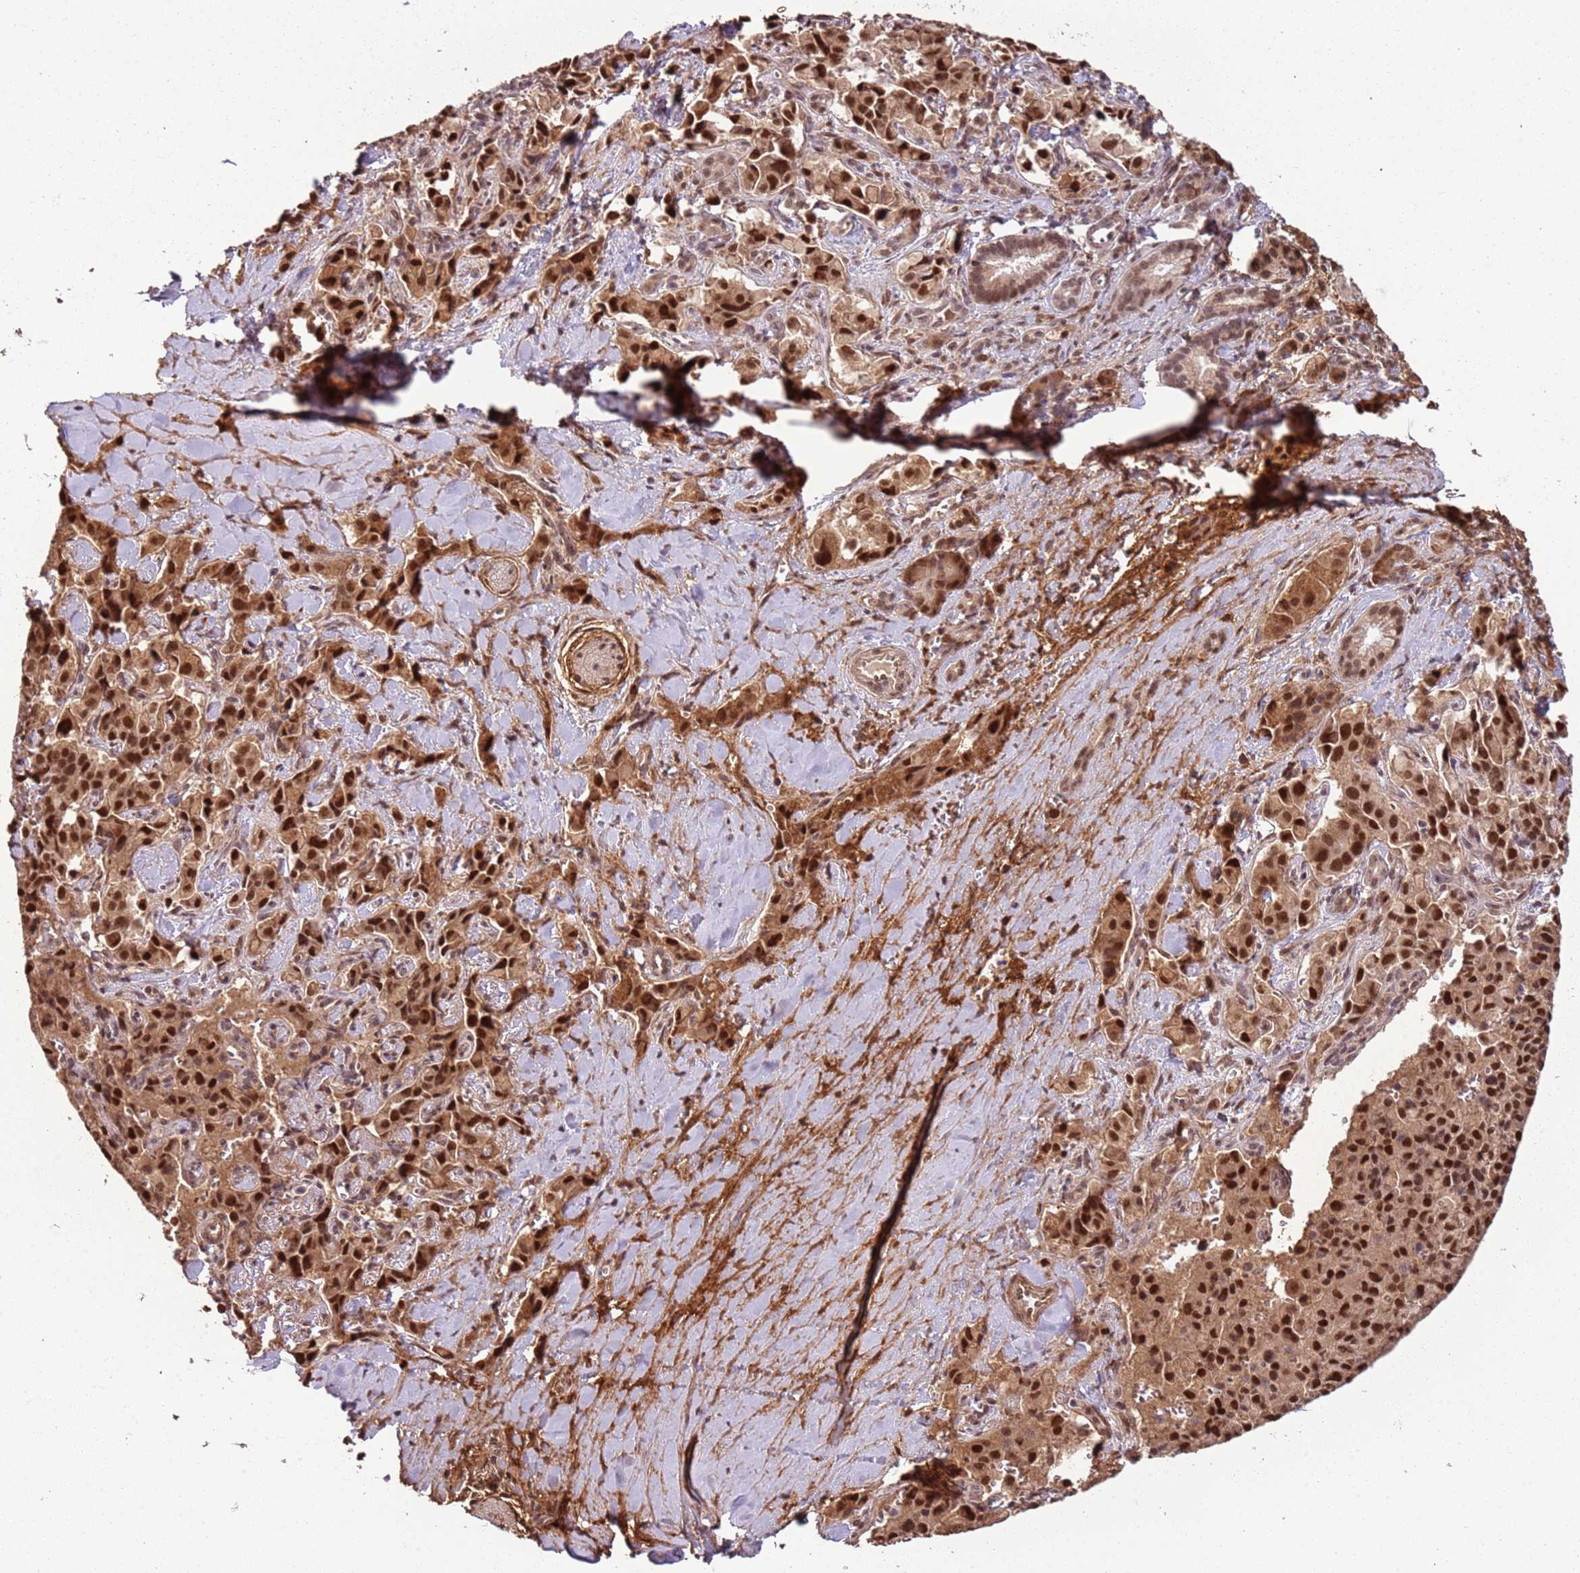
{"staining": {"intensity": "strong", "quantity": ">75%", "location": "nuclear"}, "tissue": "pancreatic cancer", "cell_type": "Tumor cells", "image_type": "cancer", "snomed": [{"axis": "morphology", "description": "Adenocarcinoma, NOS"}, {"axis": "topography", "description": "Pancreas"}], "caption": "This micrograph reveals adenocarcinoma (pancreatic) stained with IHC to label a protein in brown. The nuclear of tumor cells show strong positivity for the protein. Nuclei are counter-stained blue.", "gene": "POLR3H", "patient": {"sex": "male", "age": 65}}